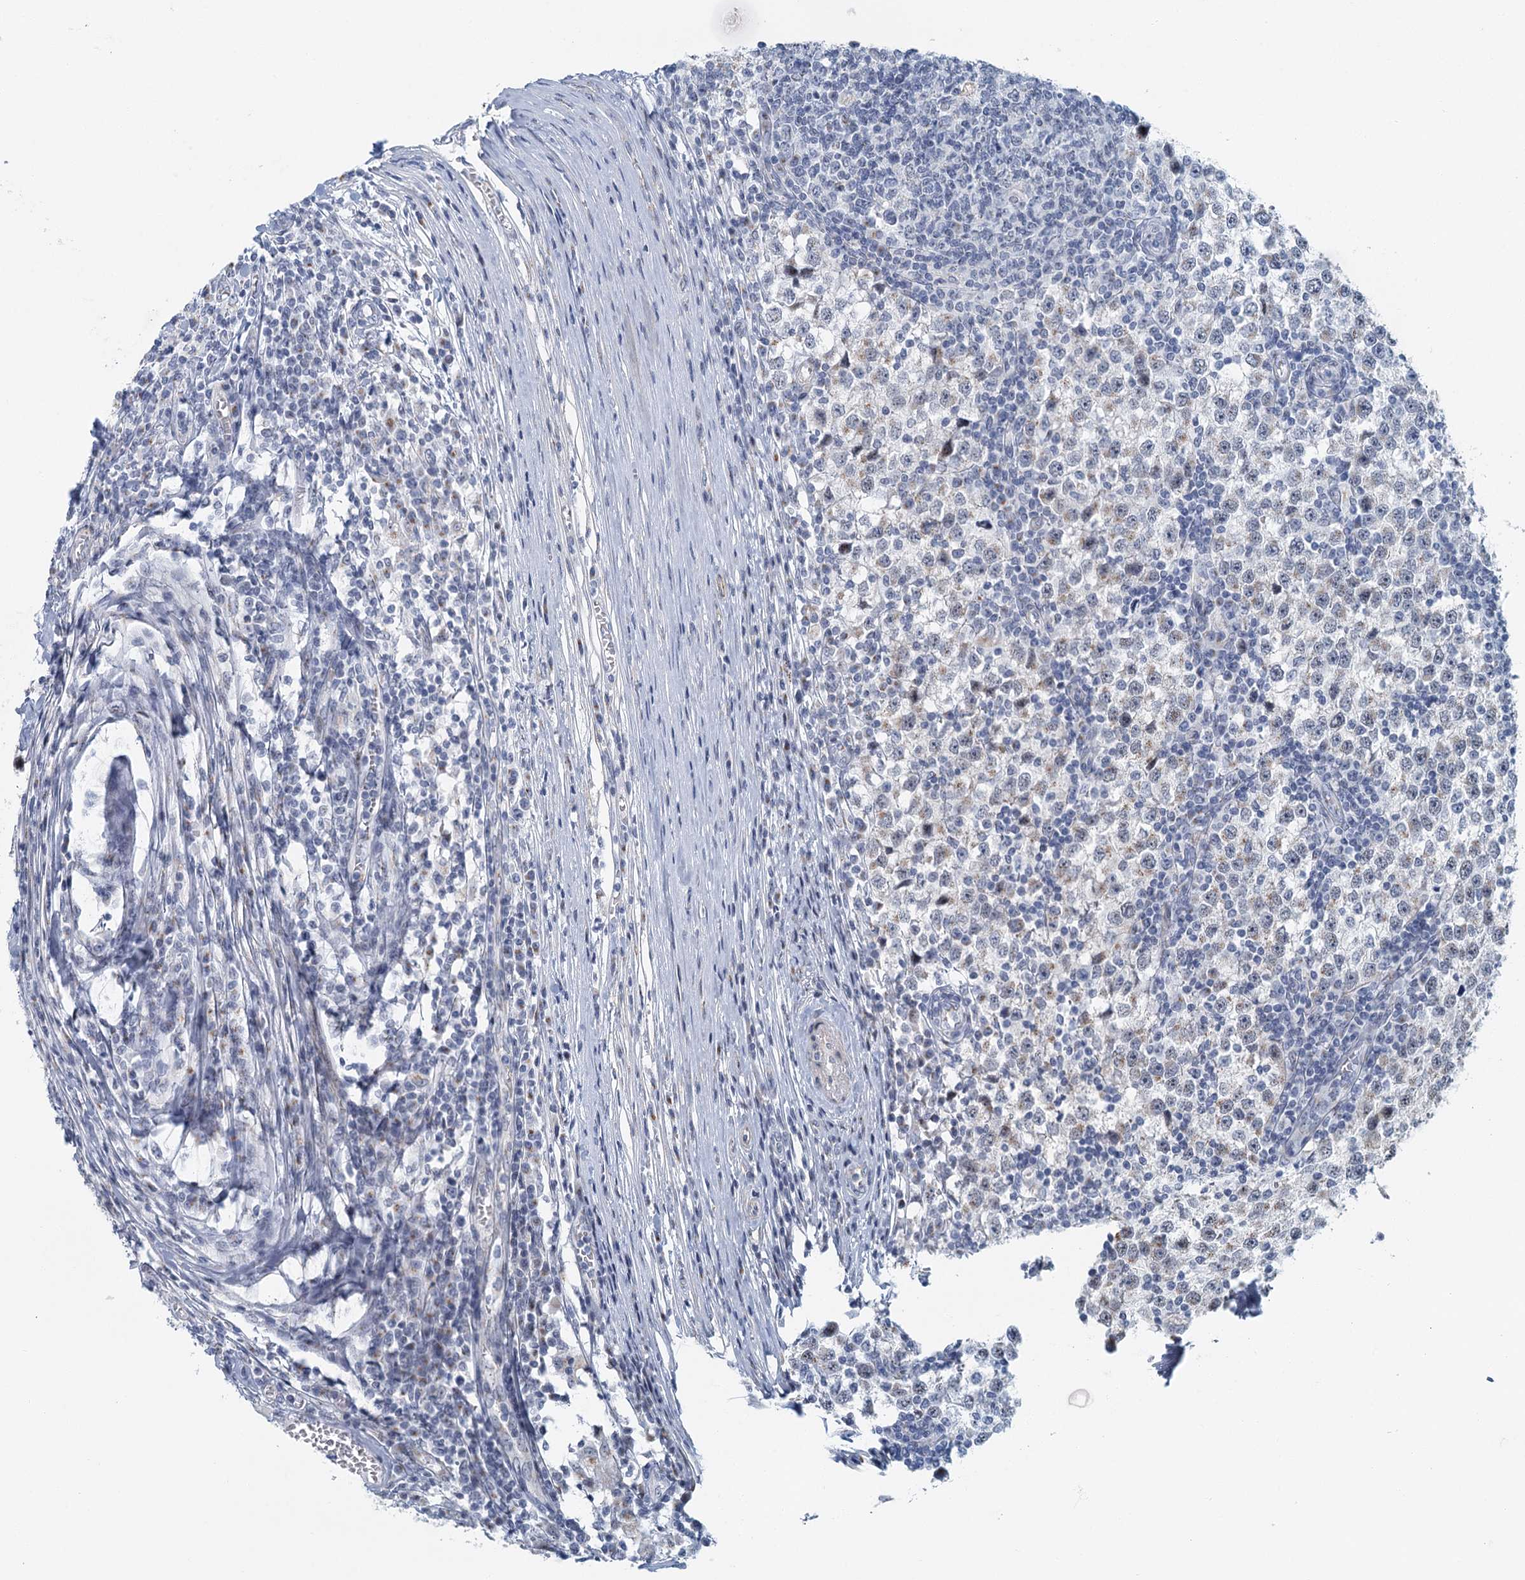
{"staining": {"intensity": "weak", "quantity": "<25%", "location": "cytoplasmic/membranous"}, "tissue": "testis cancer", "cell_type": "Tumor cells", "image_type": "cancer", "snomed": [{"axis": "morphology", "description": "Seminoma, NOS"}, {"axis": "topography", "description": "Testis"}], "caption": "Photomicrograph shows no significant protein positivity in tumor cells of testis cancer. Brightfield microscopy of immunohistochemistry (IHC) stained with DAB (brown) and hematoxylin (blue), captured at high magnification.", "gene": "ZNF527", "patient": {"sex": "male", "age": 65}}